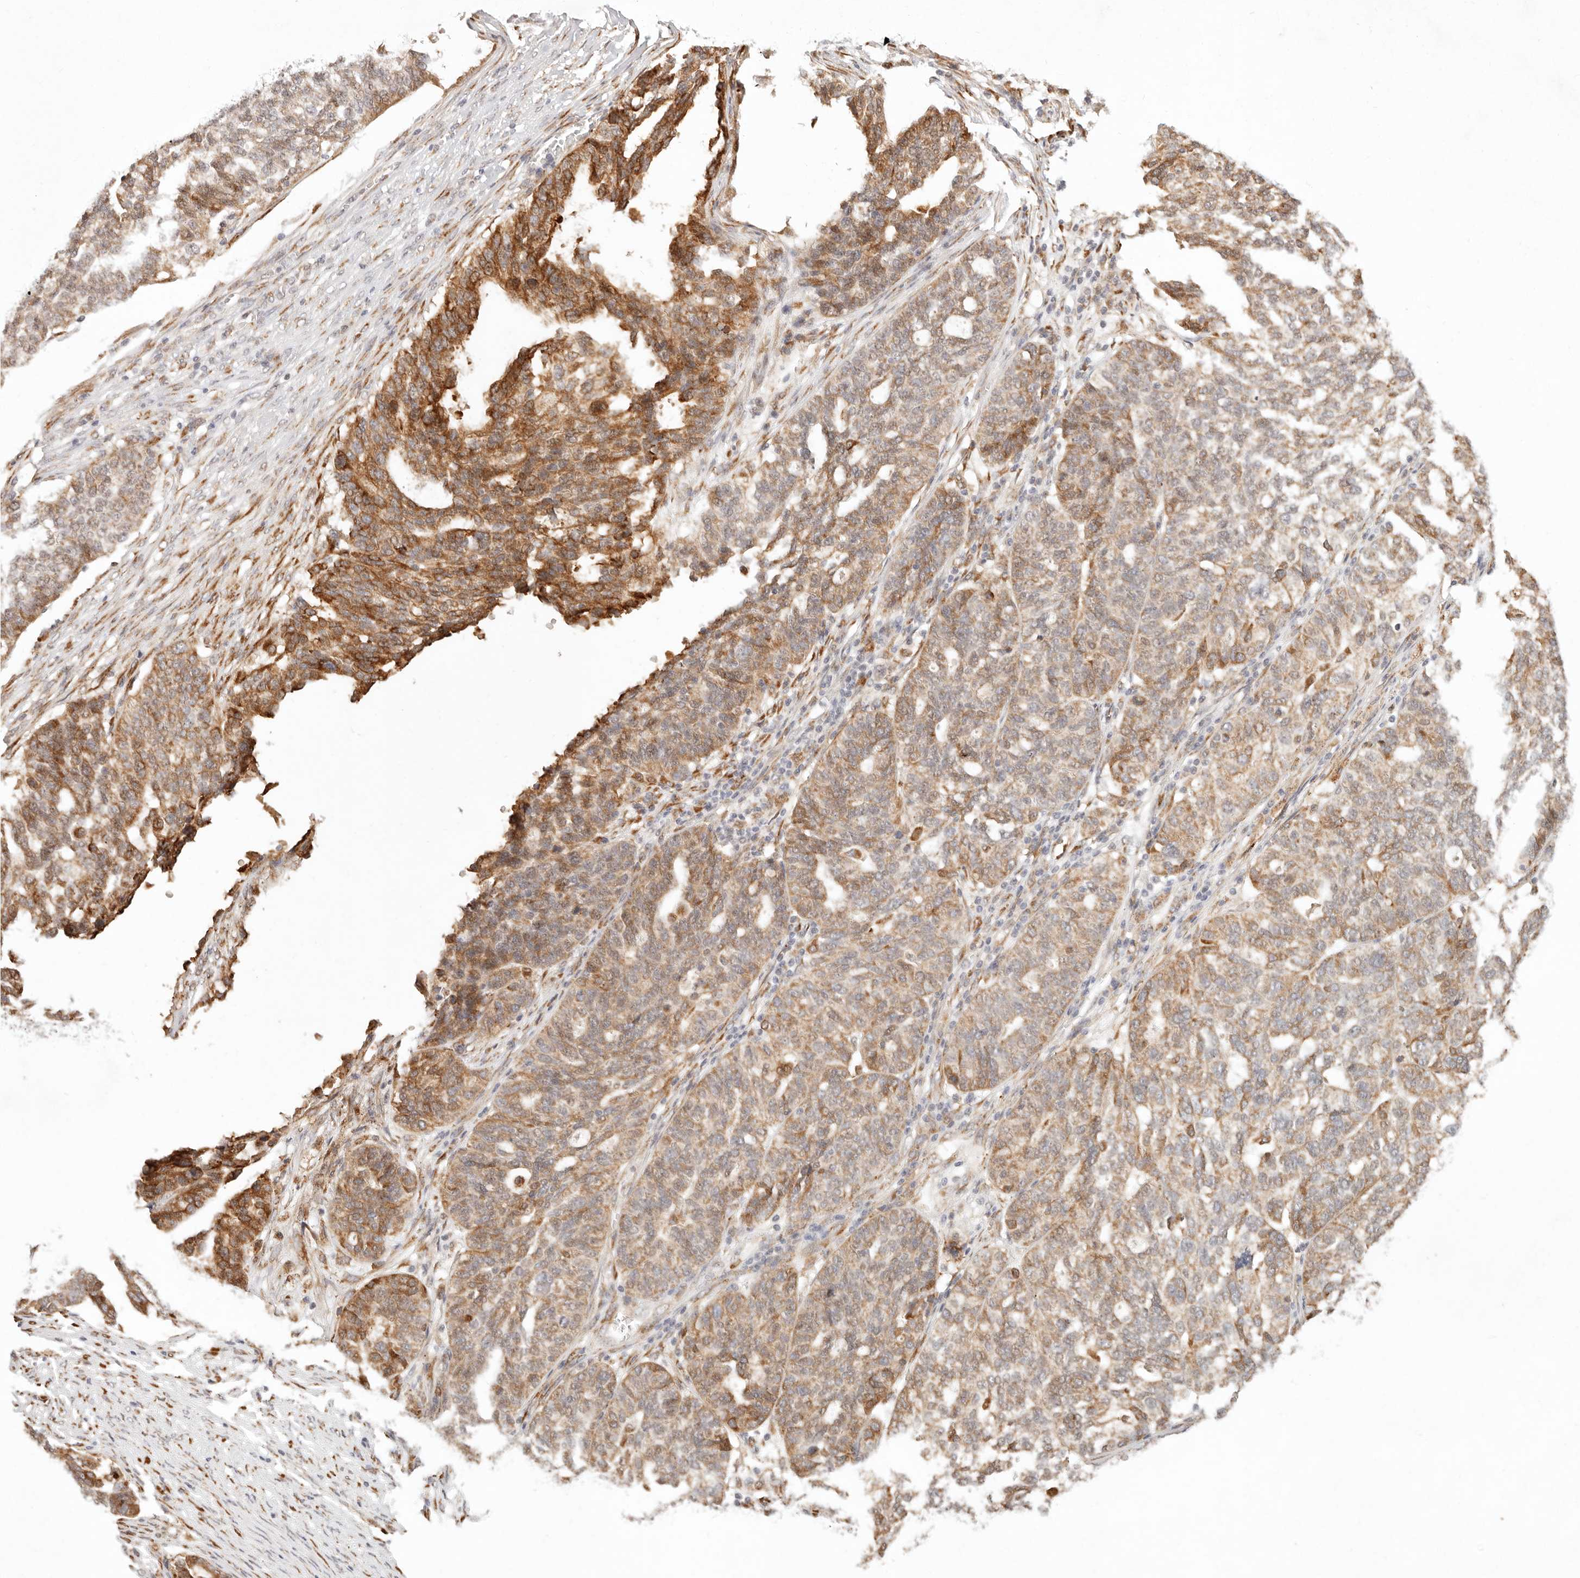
{"staining": {"intensity": "moderate", "quantity": ">75%", "location": "cytoplasmic/membranous"}, "tissue": "ovarian cancer", "cell_type": "Tumor cells", "image_type": "cancer", "snomed": [{"axis": "morphology", "description": "Cystadenocarcinoma, serous, NOS"}, {"axis": "topography", "description": "Ovary"}], "caption": "Ovarian cancer stained with DAB immunohistochemistry (IHC) exhibits medium levels of moderate cytoplasmic/membranous staining in about >75% of tumor cells.", "gene": "C1orf127", "patient": {"sex": "female", "age": 59}}